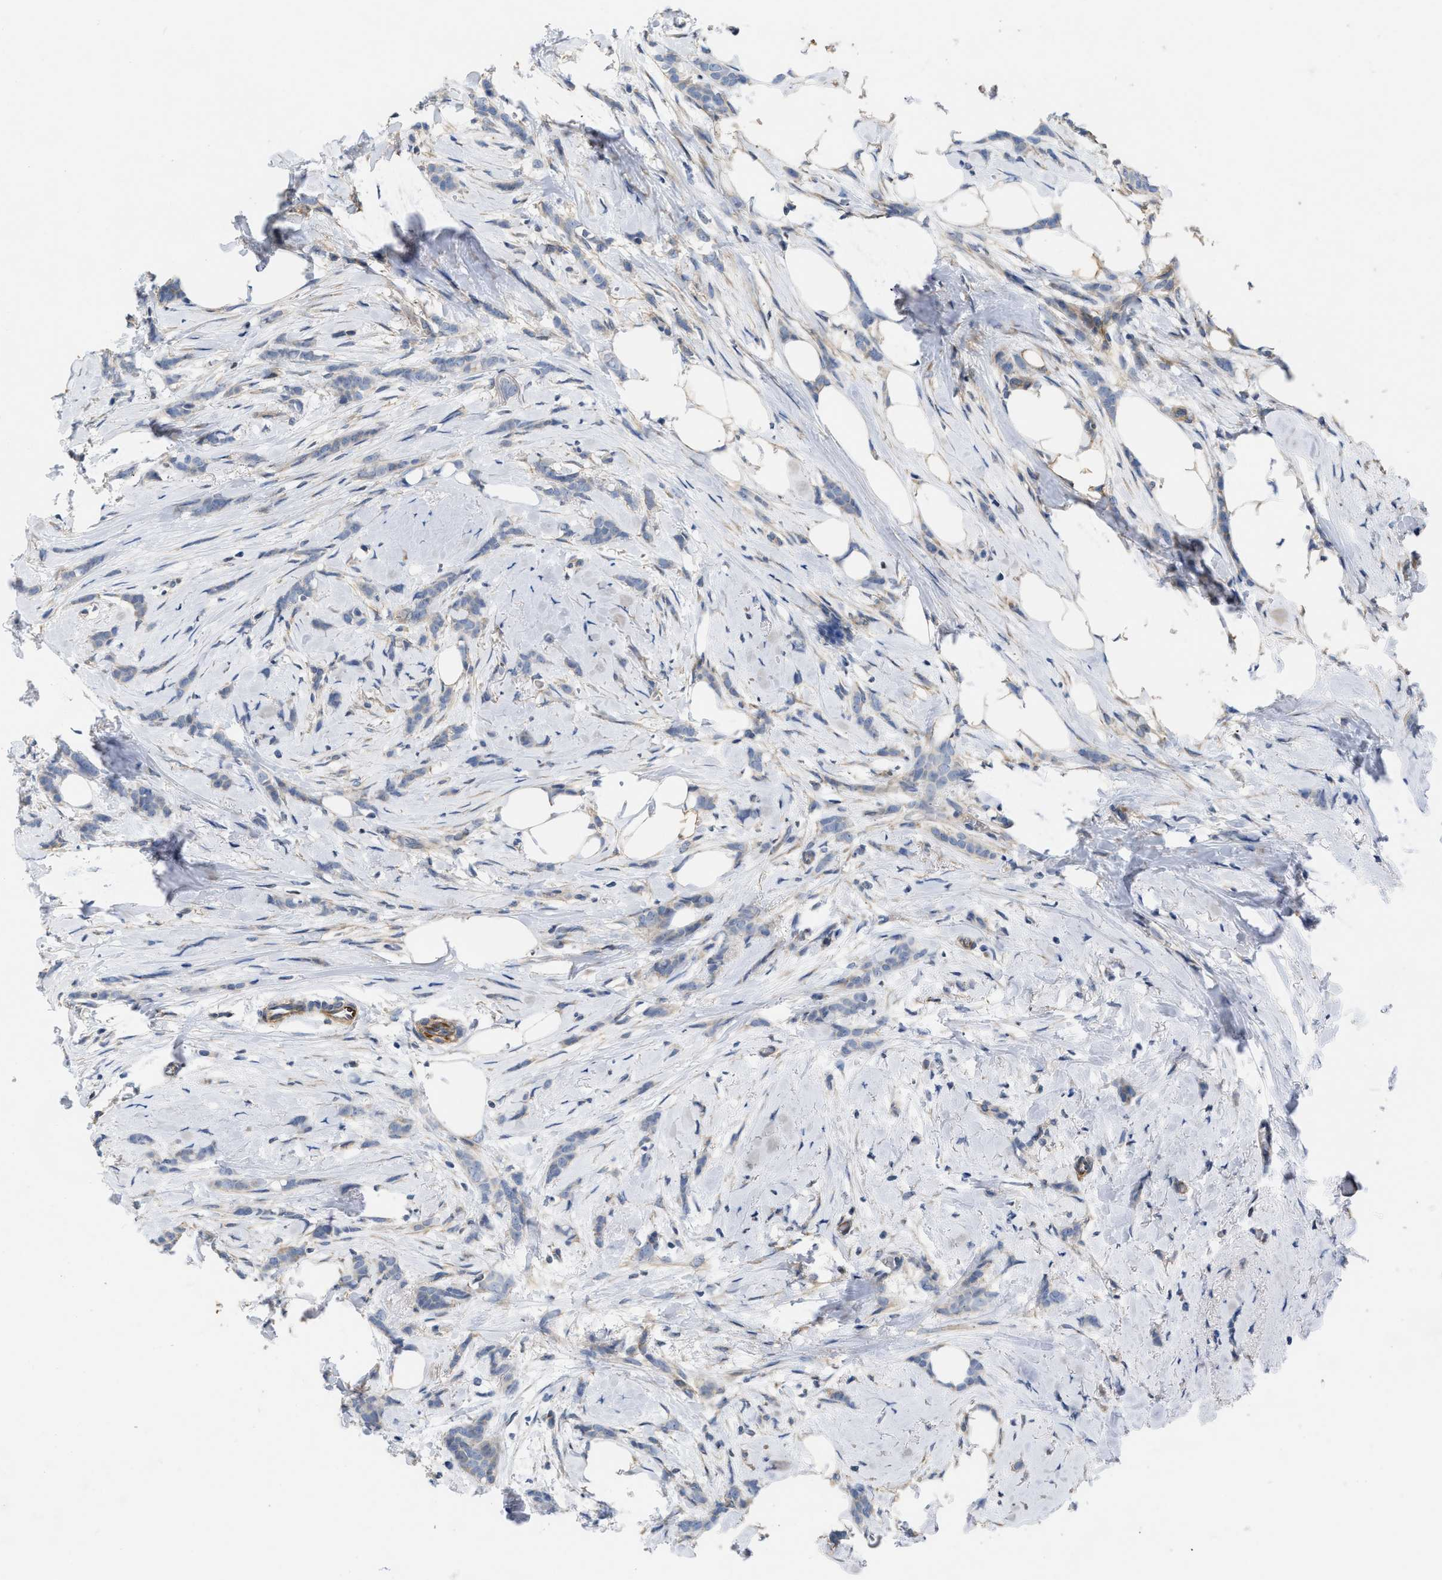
{"staining": {"intensity": "negative", "quantity": "none", "location": "none"}, "tissue": "breast cancer", "cell_type": "Tumor cells", "image_type": "cancer", "snomed": [{"axis": "morphology", "description": "Lobular carcinoma, in situ"}, {"axis": "morphology", "description": "Lobular carcinoma"}, {"axis": "topography", "description": "Breast"}], "caption": "IHC micrograph of breast cancer (lobular carcinoma in situ) stained for a protein (brown), which demonstrates no expression in tumor cells. (Stains: DAB IHC with hematoxylin counter stain, Microscopy: brightfield microscopy at high magnification).", "gene": "TMEM131", "patient": {"sex": "female", "age": 41}}